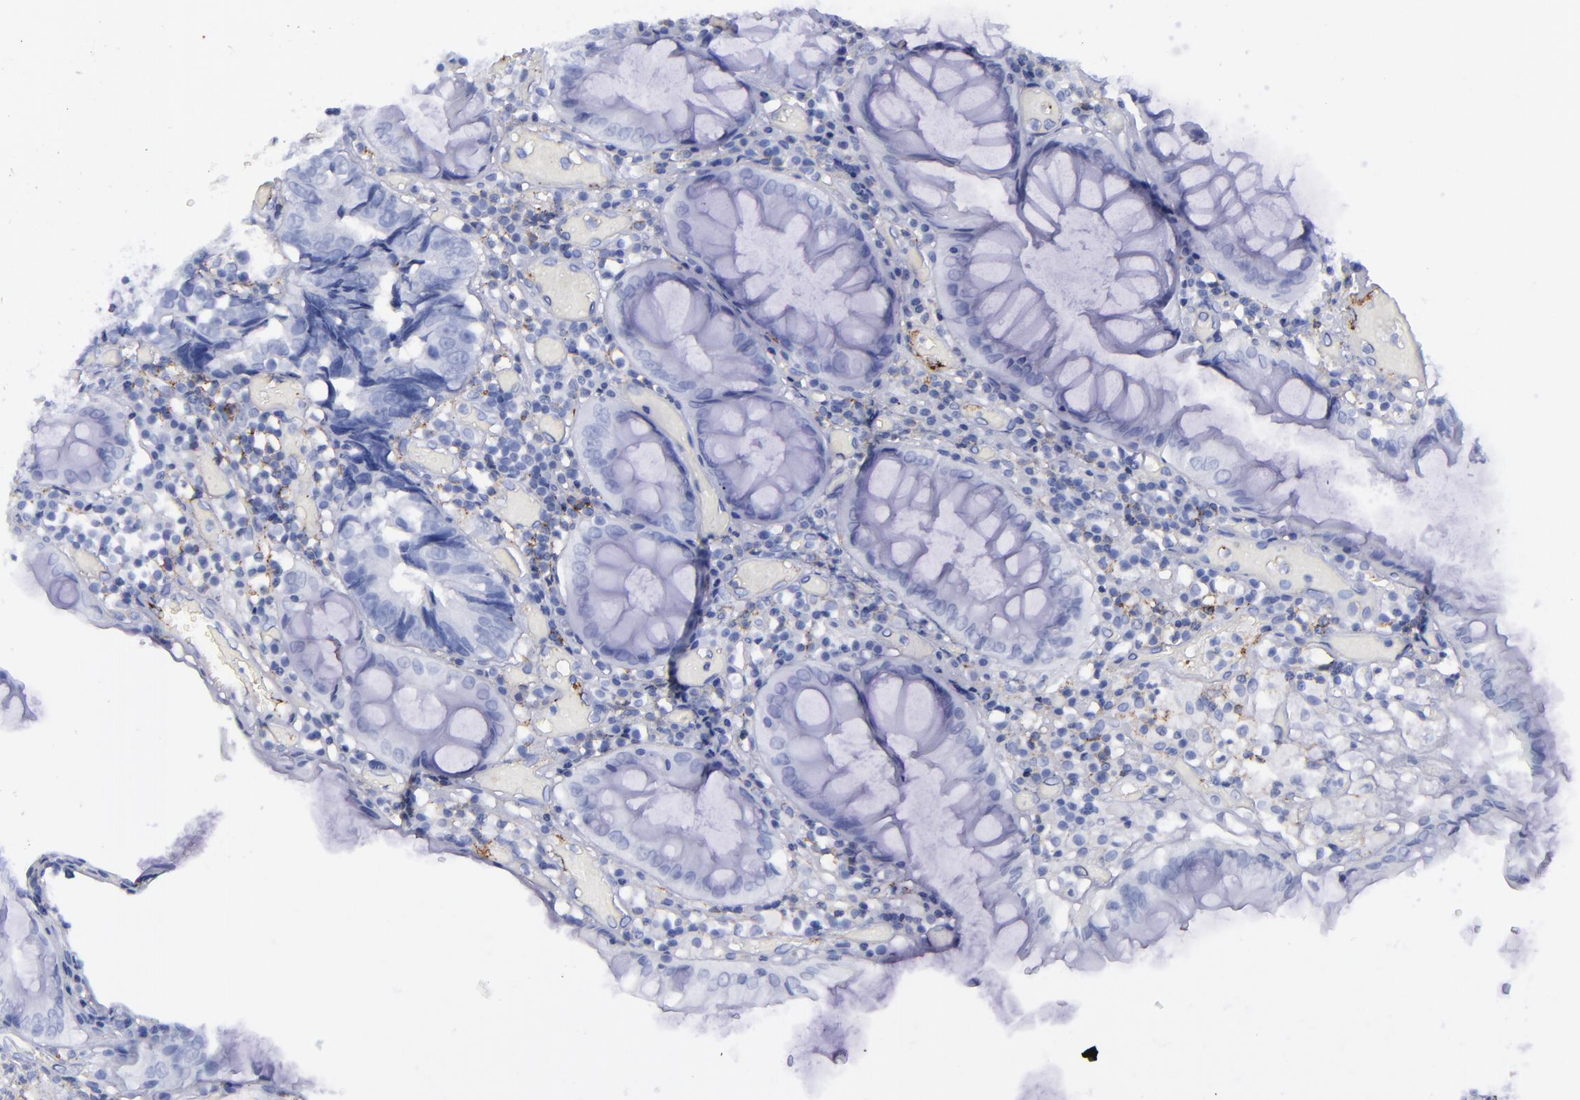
{"staining": {"intensity": "negative", "quantity": "none", "location": "none"}, "tissue": "colorectal cancer", "cell_type": "Tumor cells", "image_type": "cancer", "snomed": [{"axis": "morphology", "description": "Adenocarcinoma, NOS"}, {"axis": "topography", "description": "Rectum"}], "caption": "Colorectal adenocarcinoma was stained to show a protein in brown. There is no significant positivity in tumor cells.", "gene": "SELPLG", "patient": {"sex": "female", "age": 98}}